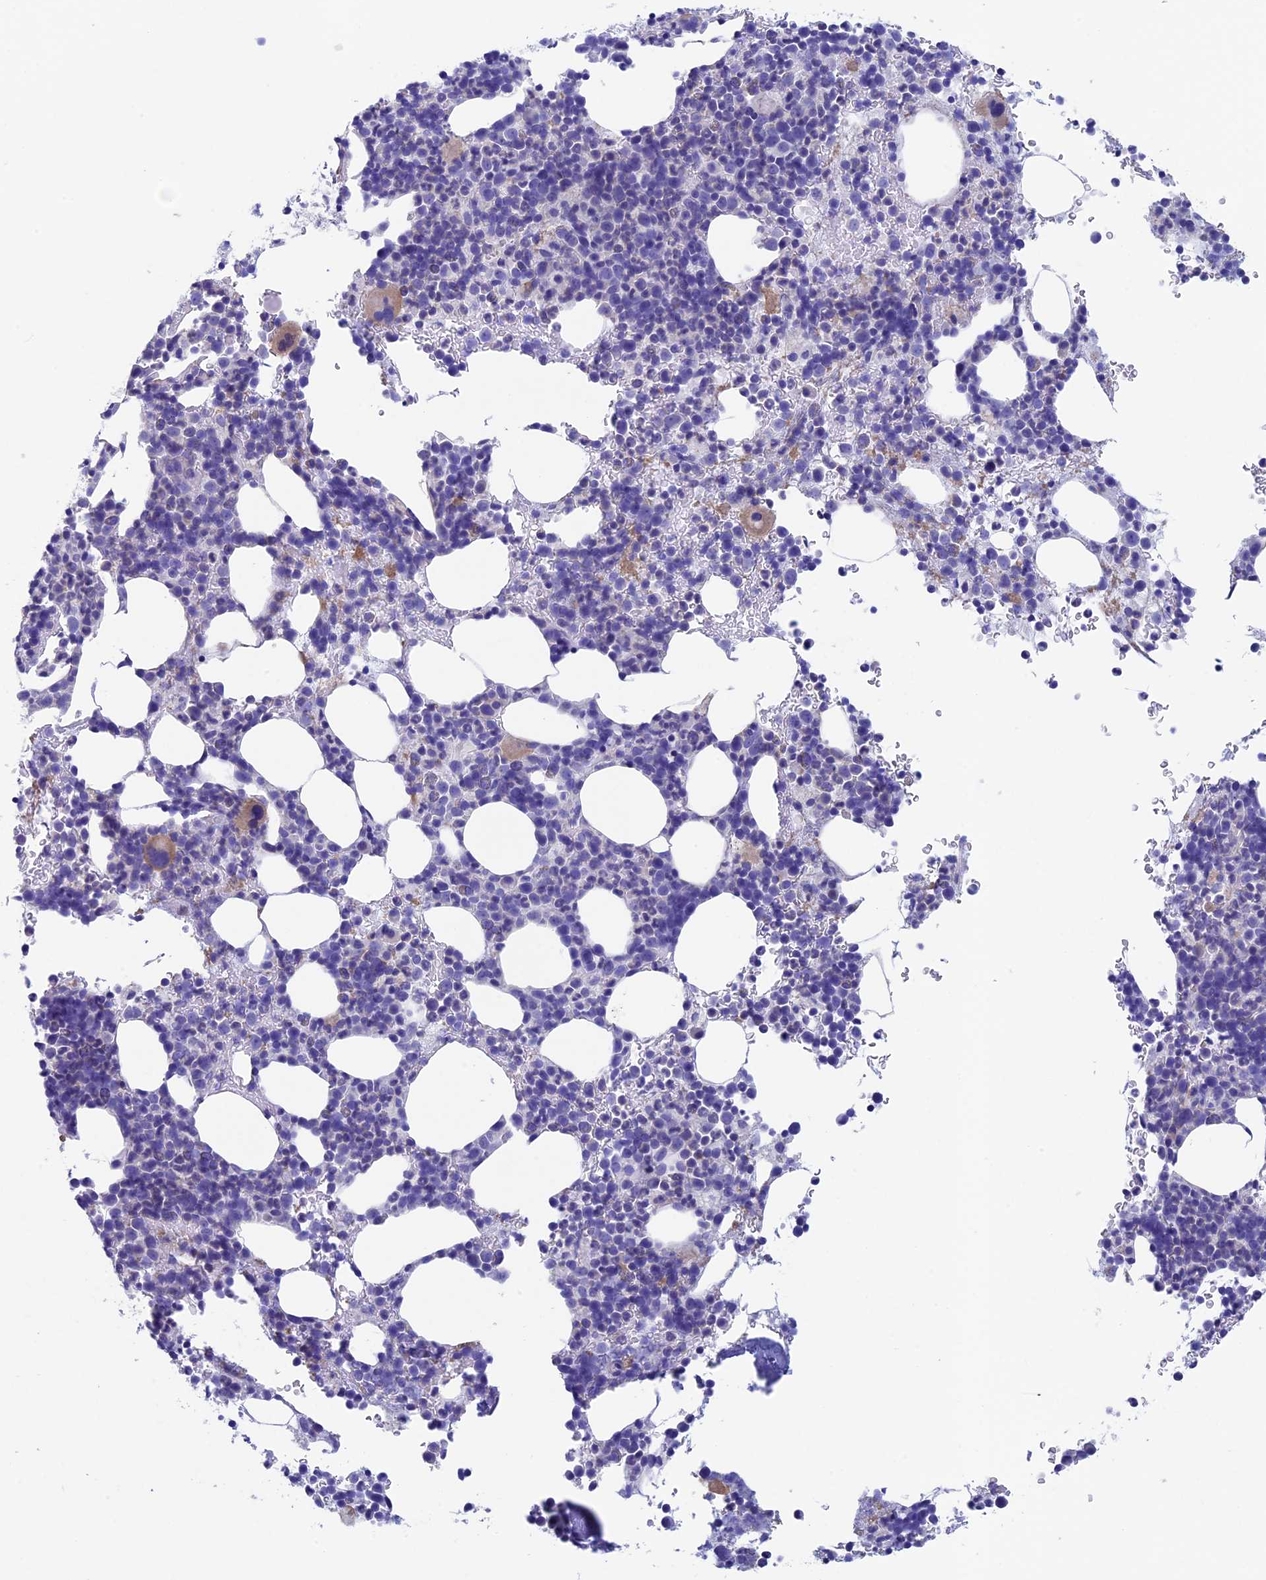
{"staining": {"intensity": "weak", "quantity": "<25%", "location": "cytoplasmic/membranous"}, "tissue": "bone marrow", "cell_type": "Hematopoietic cells", "image_type": "normal", "snomed": [{"axis": "morphology", "description": "Normal tissue, NOS"}, {"axis": "topography", "description": "Bone marrow"}], "caption": "The photomicrograph reveals no significant staining in hematopoietic cells of bone marrow.", "gene": "ADH7", "patient": {"sex": "female", "age": 82}}